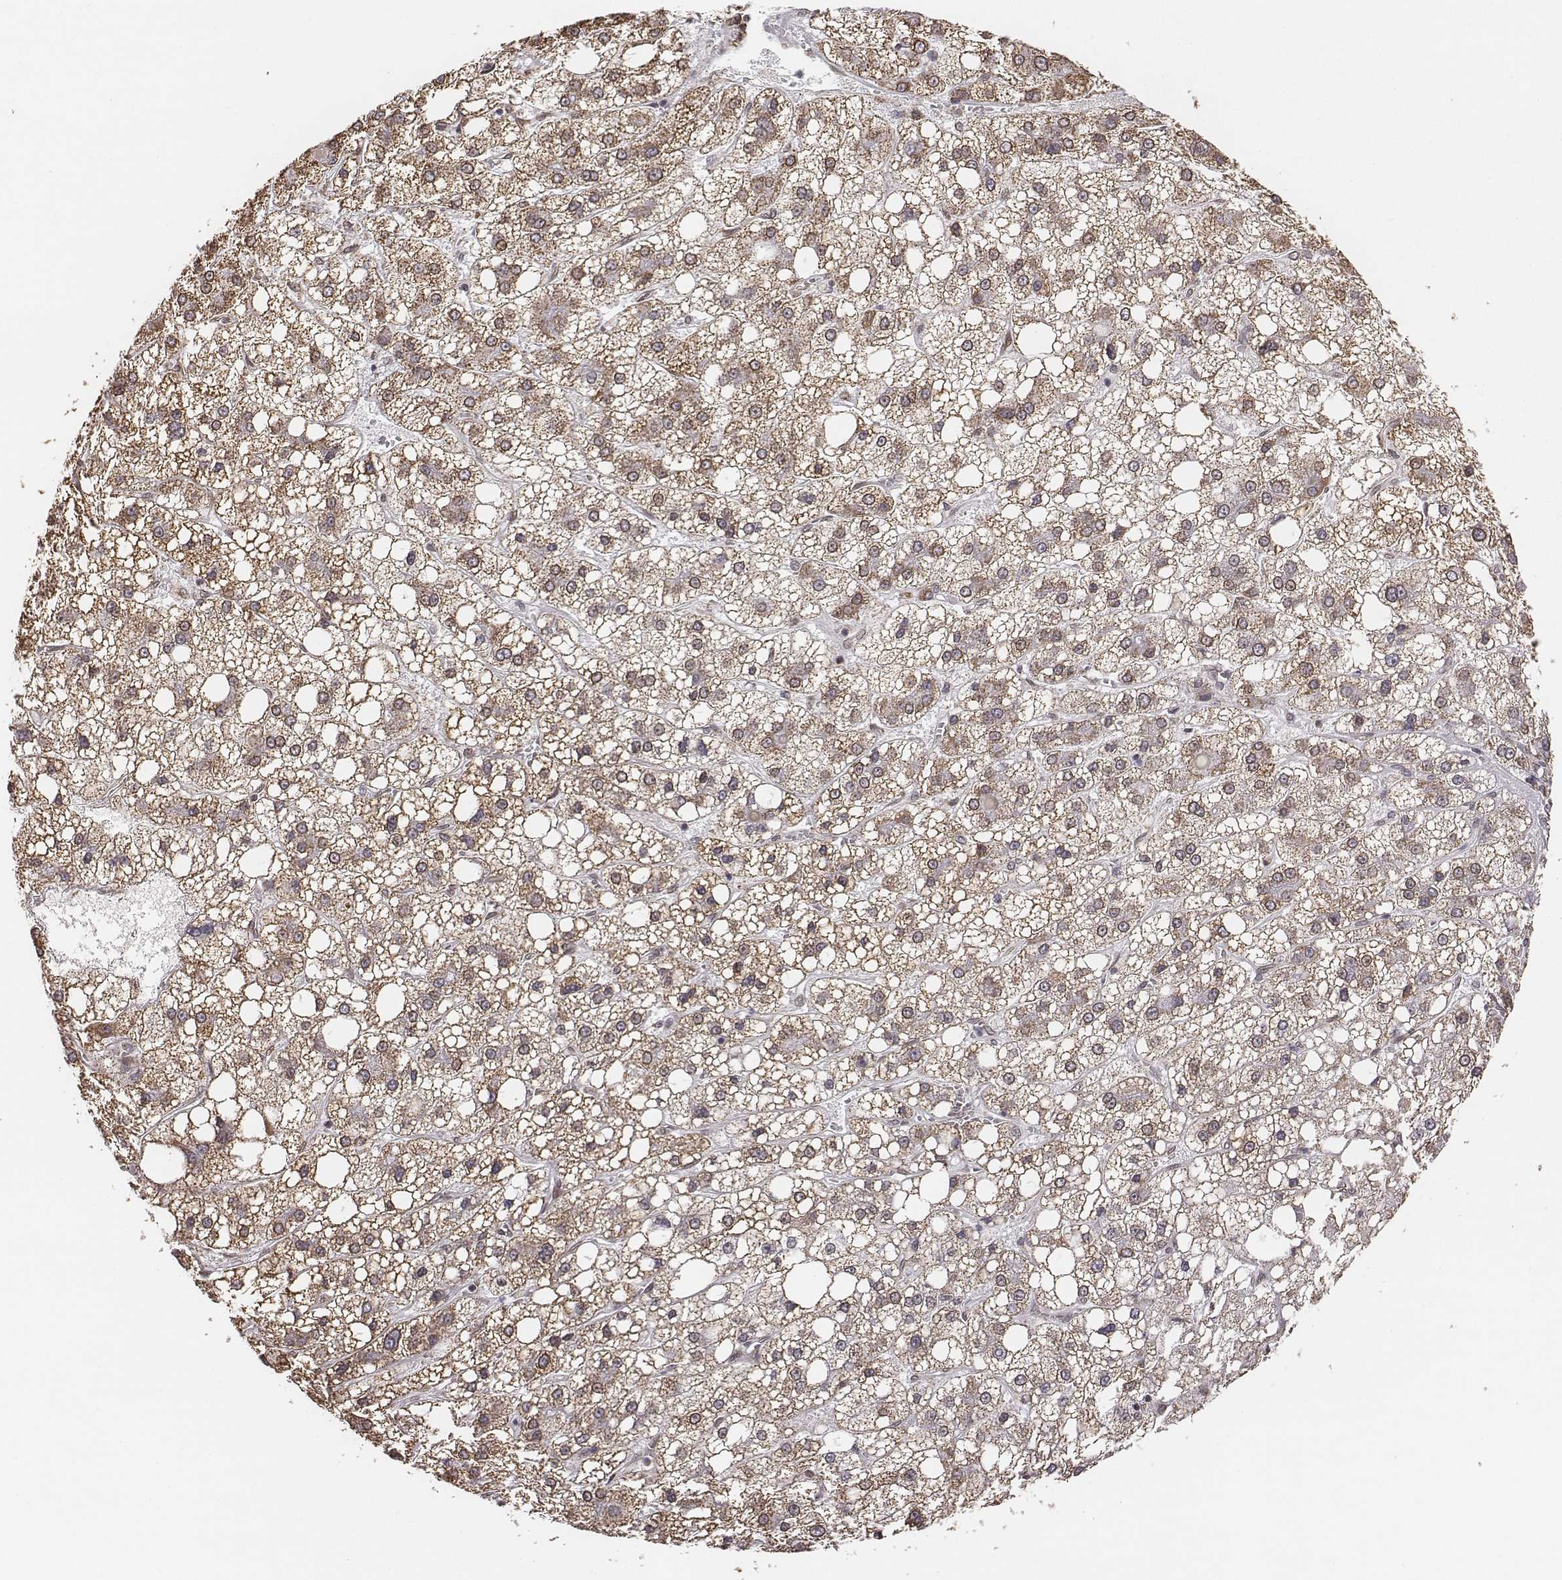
{"staining": {"intensity": "moderate", "quantity": "25%-75%", "location": "cytoplasmic/membranous"}, "tissue": "liver cancer", "cell_type": "Tumor cells", "image_type": "cancer", "snomed": [{"axis": "morphology", "description": "Carcinoma, Hepatocellular, NOS"}, {"axis": "topography", "description": "Liver"}], "caption": "The micrograph displays staining of hepatocellular carcinoma (liver), revealing moderate cytoplasmic/membranous protein staining (brown color) within tumor cells. (Brightfield microscopy of DAB IHC at high magnification).", "gene": "ACOT2", "patient": {"sex": "male", "age": 73}}